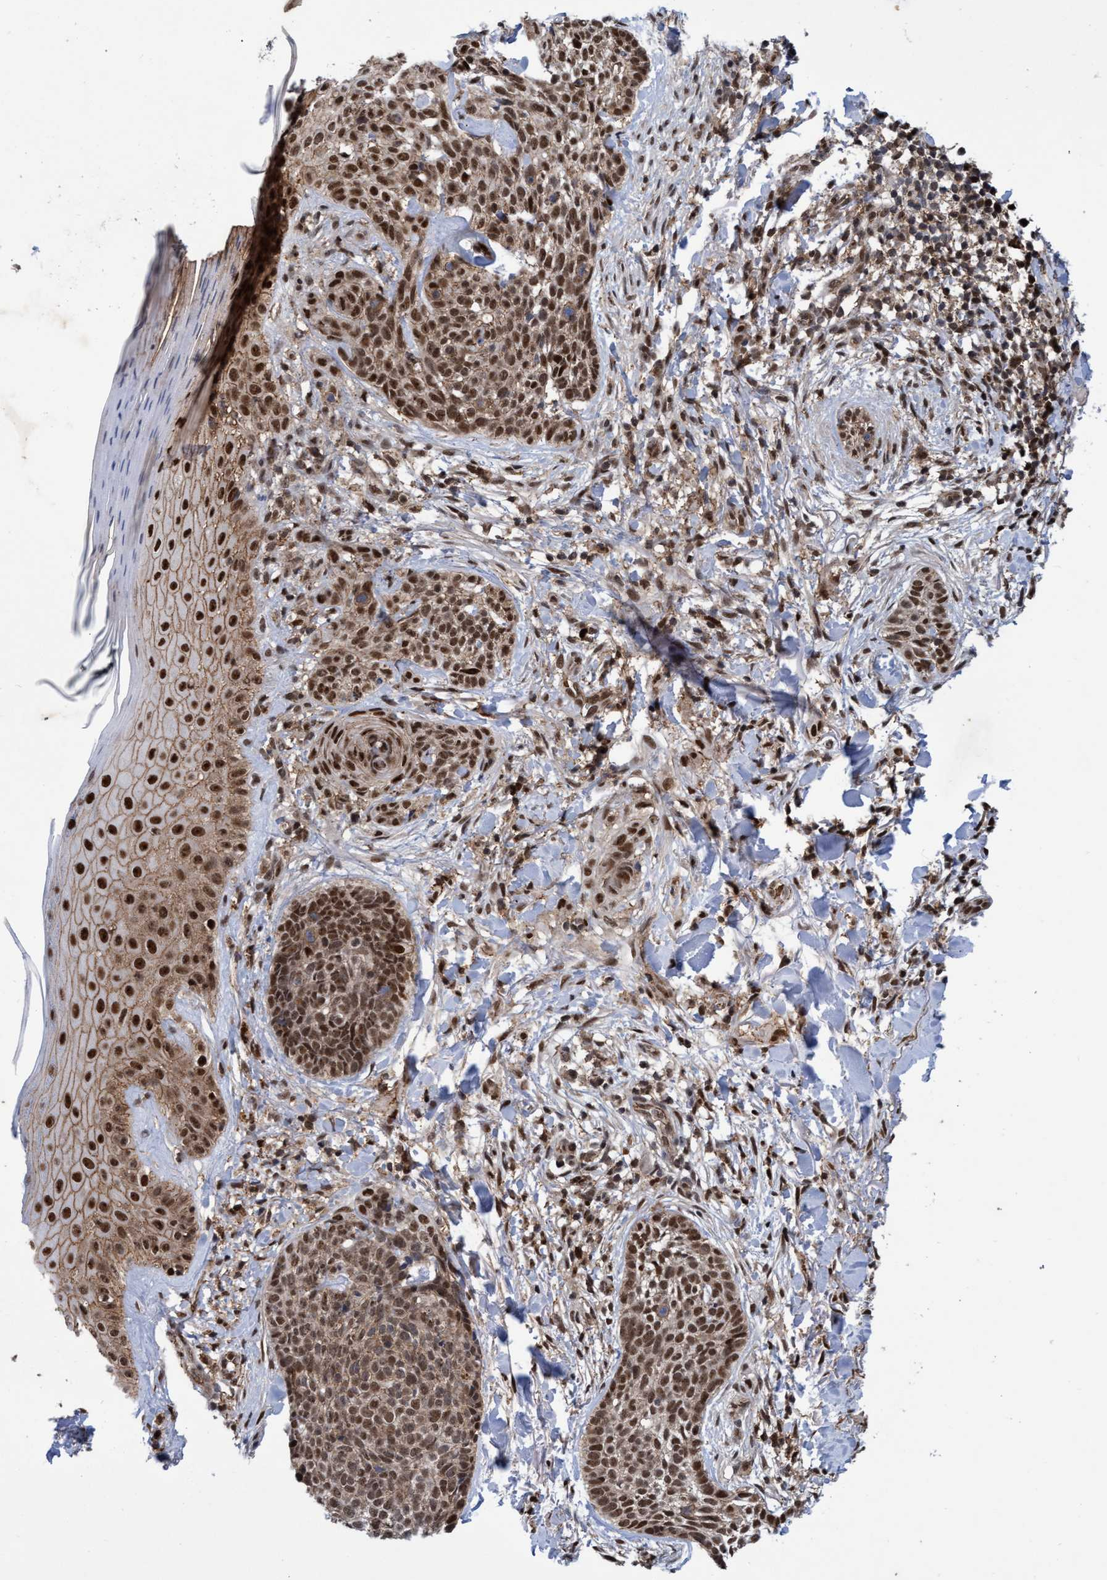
{"staining": {"intensity": "moderate", "quantity": ">75%", "location": "nuclear"}, "tissue": "skin cancer", "cell_type": "Tumor cells", "image_type": "cancer", "snomed": [{"axis": "morphology", "description": "Normal tissue, NOS"}, {"axis": "morphology", "description": "Basal cell carcinoma"}, {"axis": "topography", "description": "Skin"}], "caption": "Skin cancer (basal cell carcinoma) stained with a protein marker exhibits moderate staining in tumor cells.", "gene": "GTF2F1", "patient": {"sex": "male", "age": 67}}